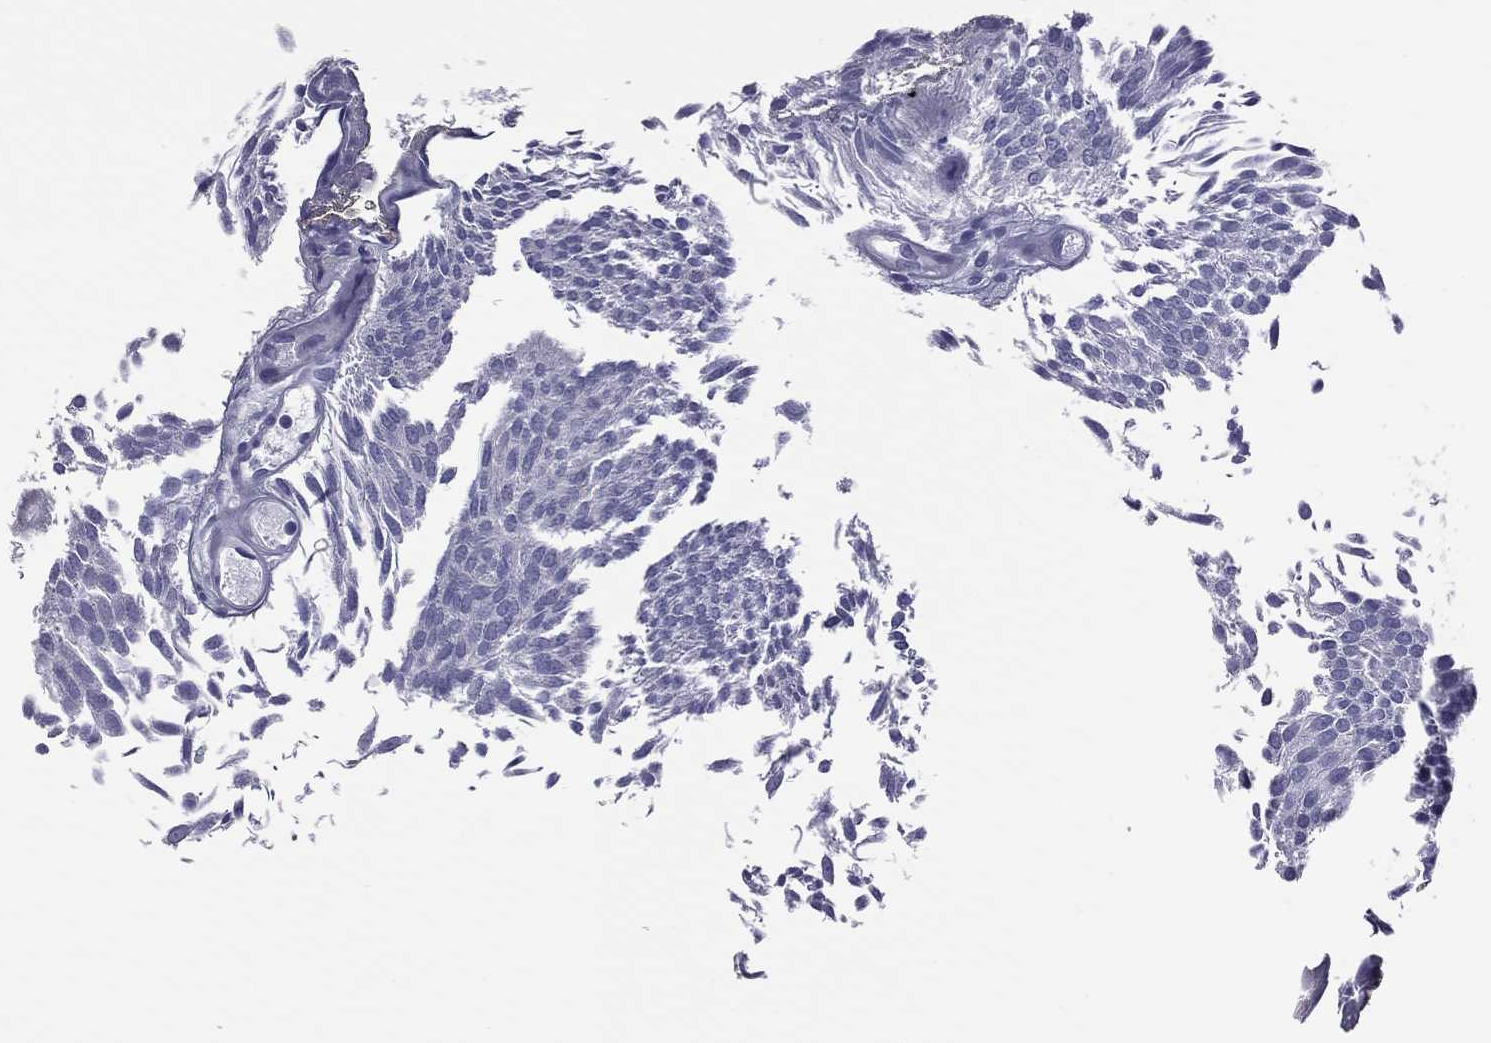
{"staining": {"intensity": "negative", "quantity": "none", "location": "none"}, "tissue": "urothelial cancer", "cell_type": "Tumor cells", "image_type": "cancer", "snomed": [{"axis": "morphology", "description": "Urothelial carcinoma, Low grade"}, {"axis": "topography", "description": "Urinary bladder"}], "caption": "Immunohistochemical staining of low-grade urothelial carcinoma shows no significant expression in tumor cells.", "gene": "POU5F2", "patient": {"sex": "male", "age": 63}}